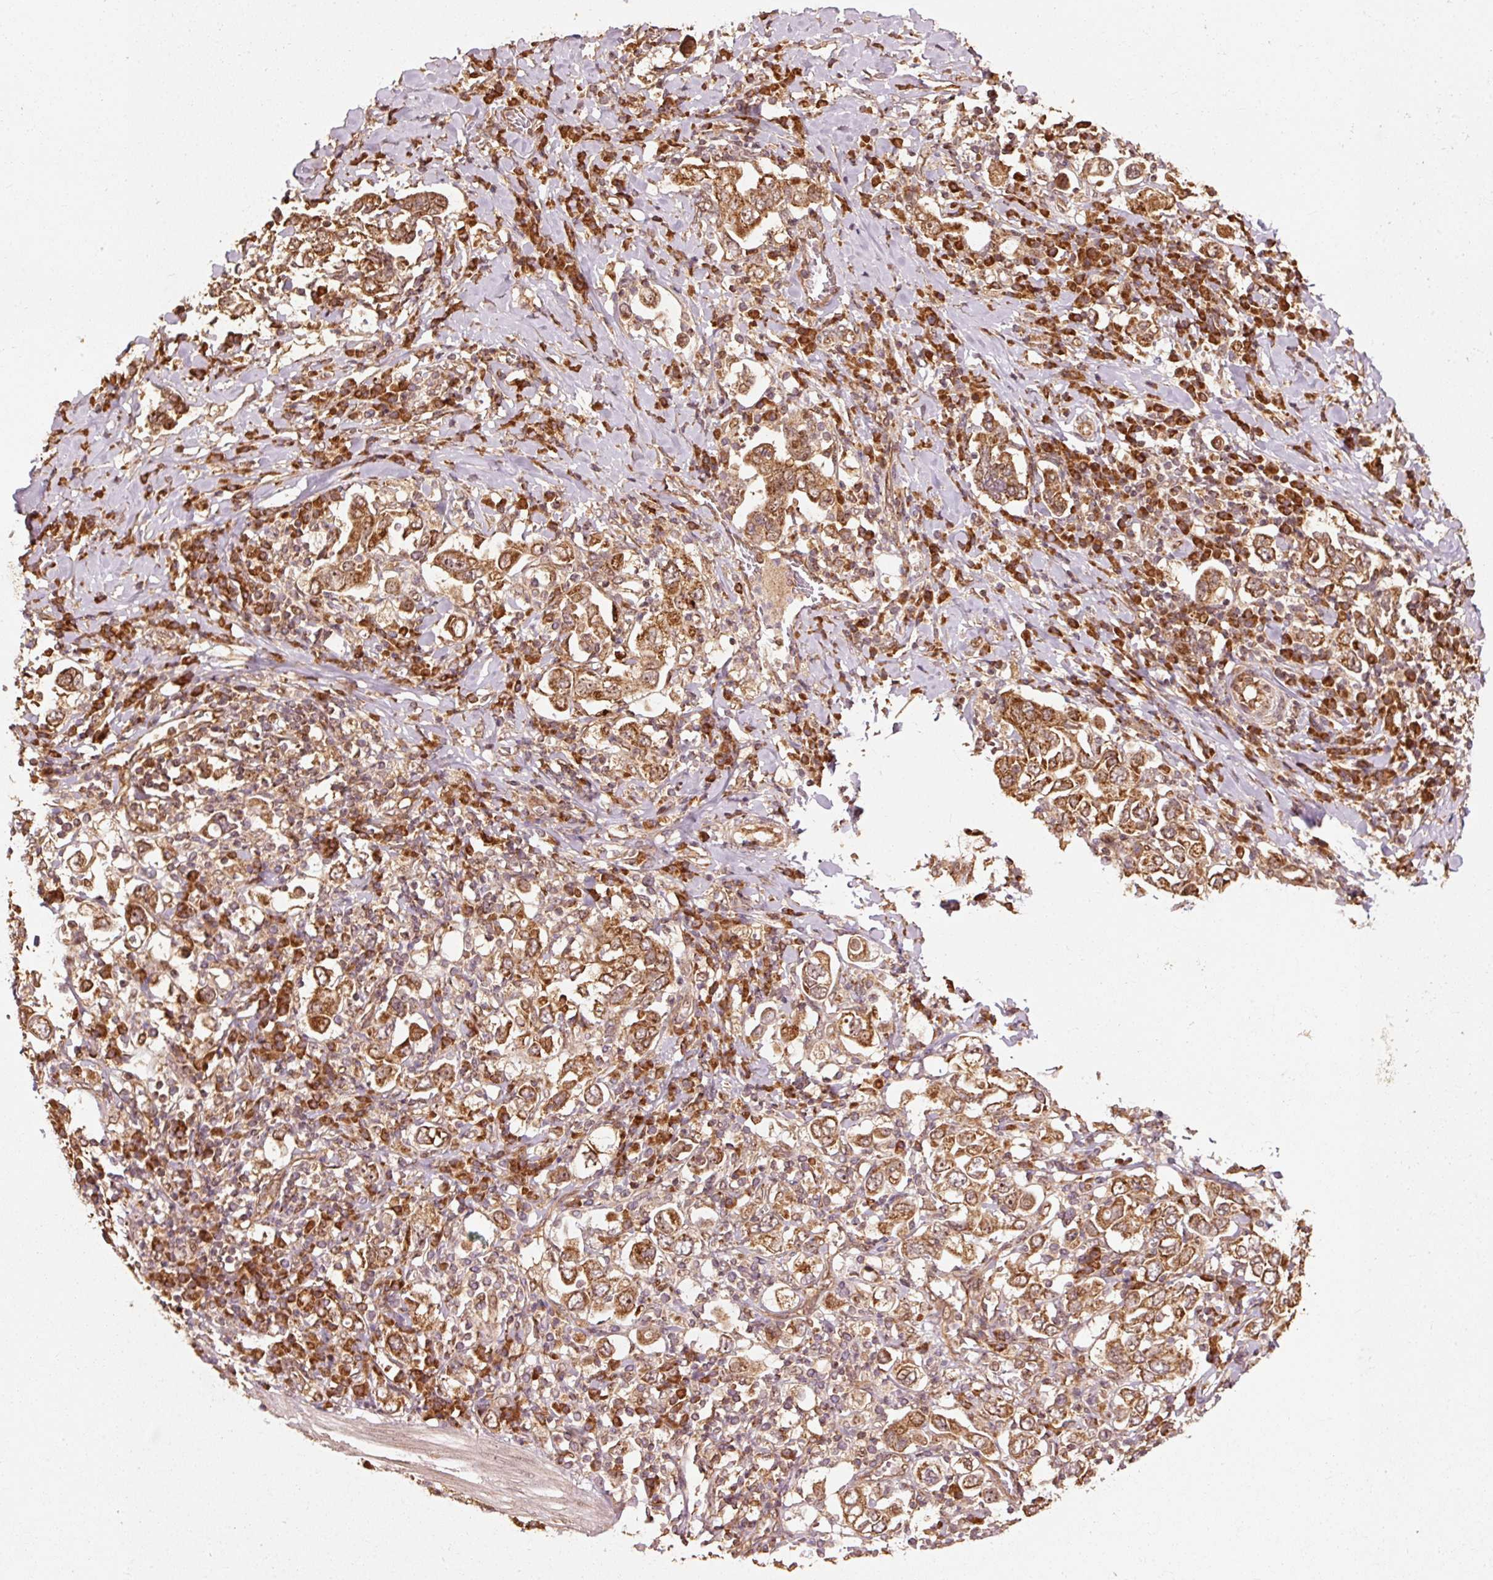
{"staining": {"intensity": "strong", "quantity": ">75%", "location": "cytoplasmic/membranous"}, "tissue": "stomach cancer", "cell_type": "Tumor cells", "image_type": "cancer", "snomed": [{"axis": "morphology", "description": "Adenocarcinoma, NOS"}, {"axis": "topography", "description": "Stomach, upper"}], "caption": "A high amount of strong cytoplasmic/membranous positivity is seen in approximately >75% of tumor cells in stomach adenocarcinoma tissue.", "gene": "MRPL16", "patient": {"sex": "male", "age": 62}}